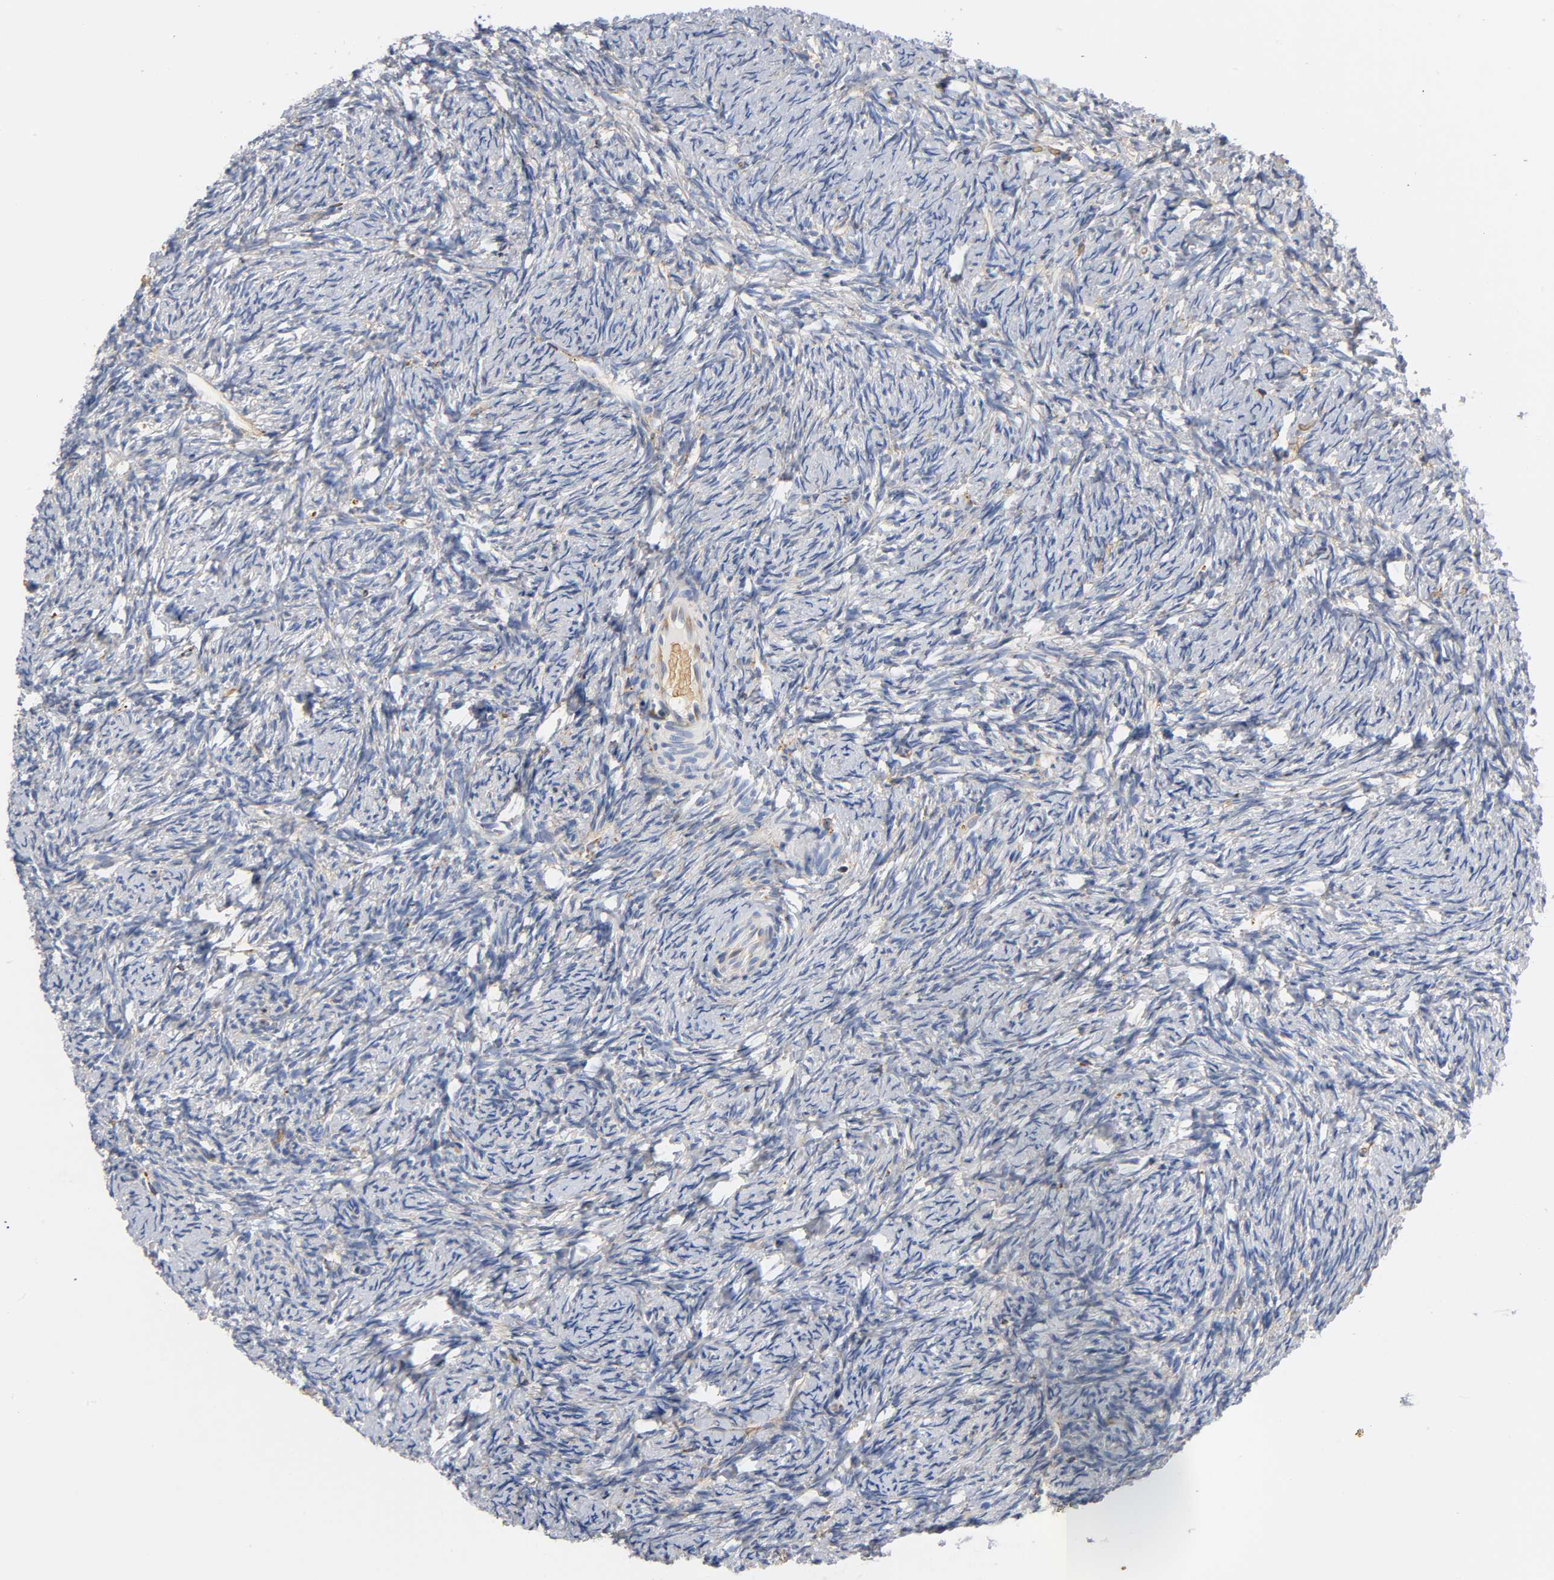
{"staining": {"intensity": "negative", "quantity": "none", "location": "none"}, "tissue": "ovary", "cell_type": "Ovarian stroma cells", "image_type": "normal", "snomed": [{"axis": "morphology", "description": "Normal tissue, NOS"}, {"axis": "topography", "description": "Ovary"}], "caption": "The histopathology image reveals no staining of ovarian stroma cells in unremarkable ovary.", "gene": "UCKL1", "patient": {"sex": "female", "age": 60}}